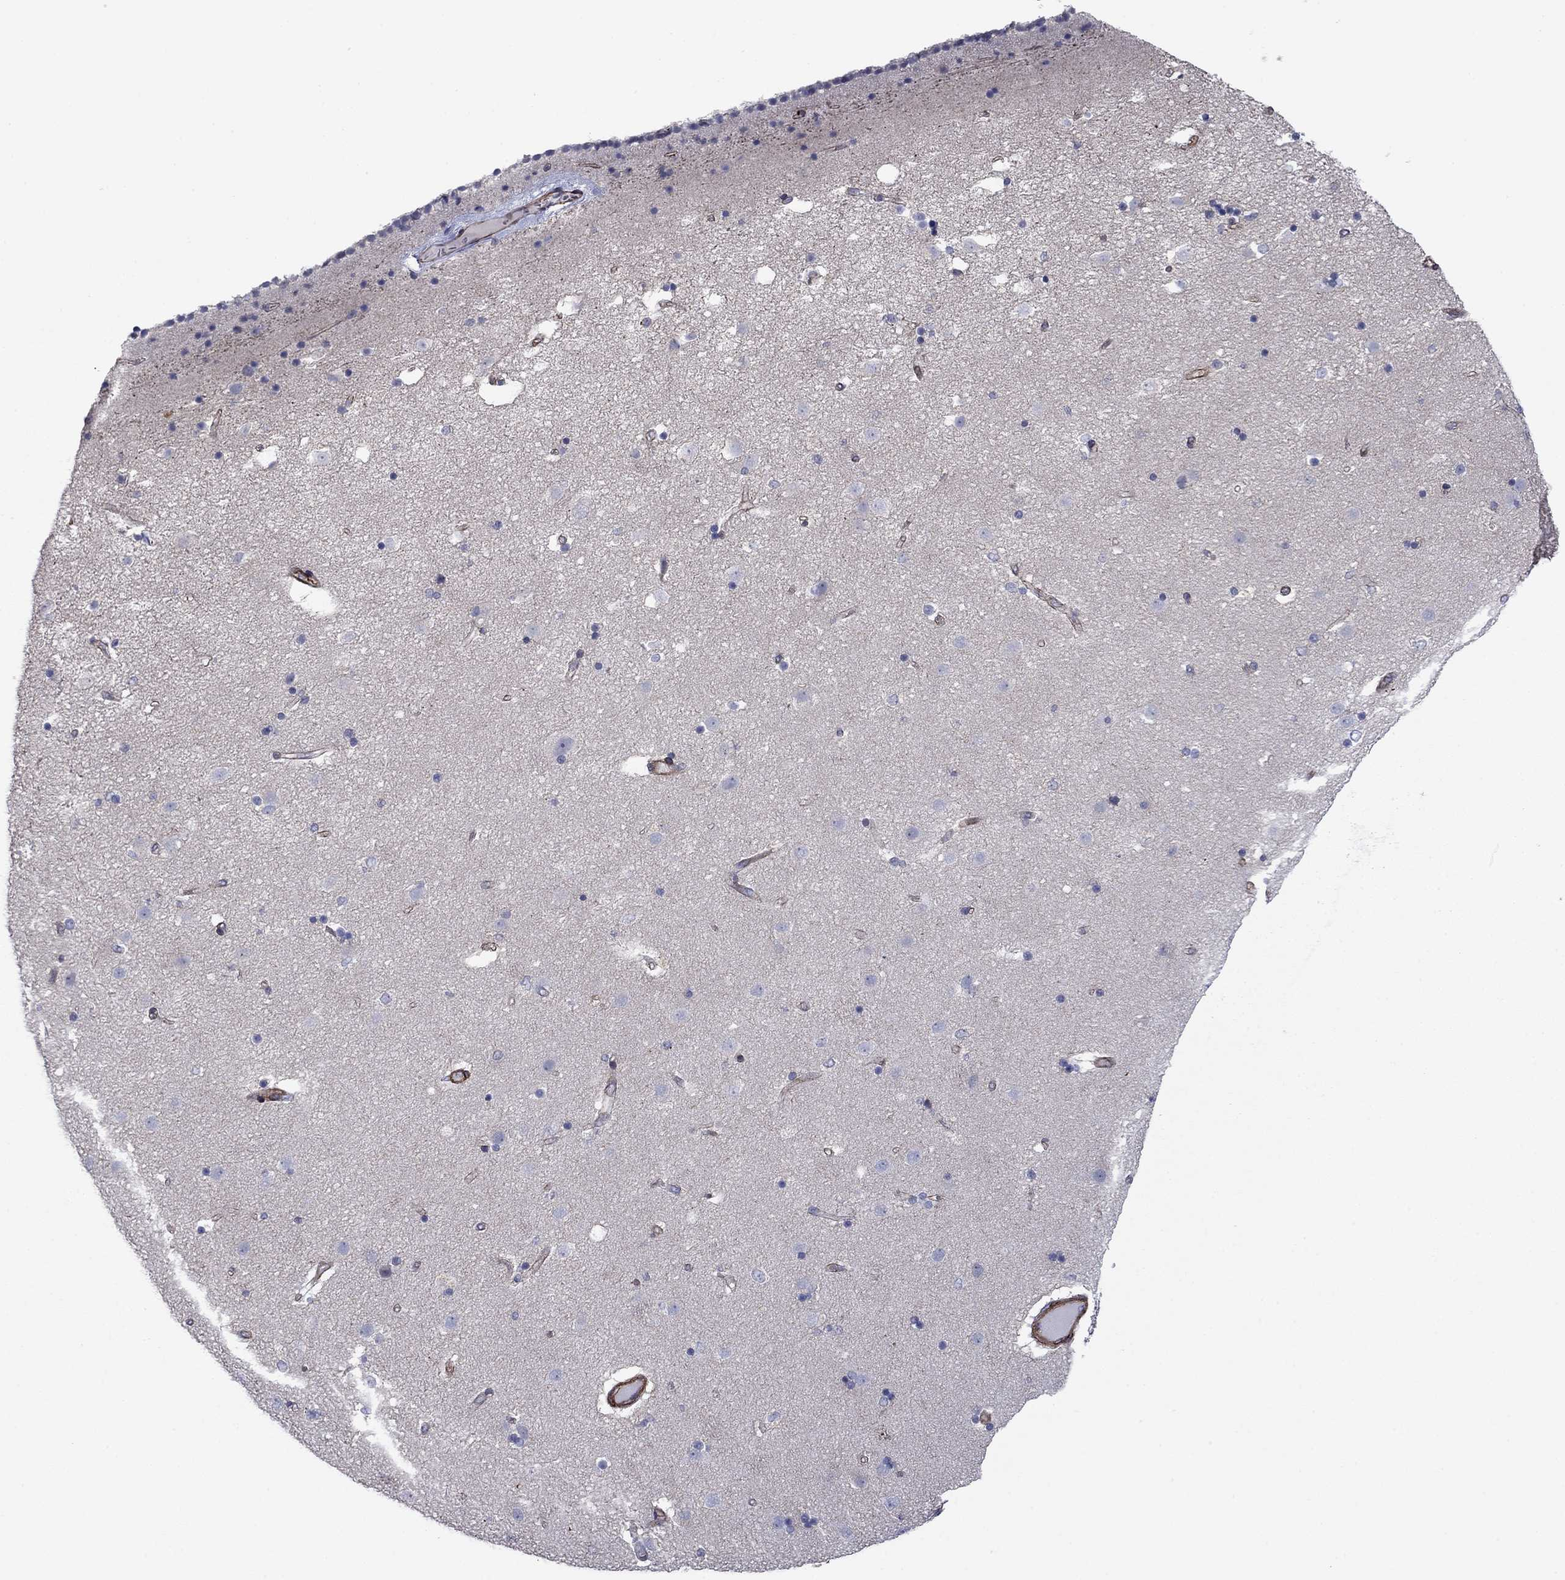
{"staining": {"intensity": "negative", "quantity": "none", "location": "none"}, "tissue": "caudate", "cell_type": "Glial cells", "image_type": "normal", "snomed": [{"axis": "morphology", "description": "Normal tissue, NOS"}, {"axis": "topography", "description": "Lateral ventricle wall"}], "caption": "This photomicrograph is of normal caudate stained with immunohistochemistry to label a protein in brown with the nuclei are counter-stained blue. There is no expression in glial cells. Nuclei are stained in blue.", "gene": "PSD4", "patient": {"sex": "female", "age": 71}}